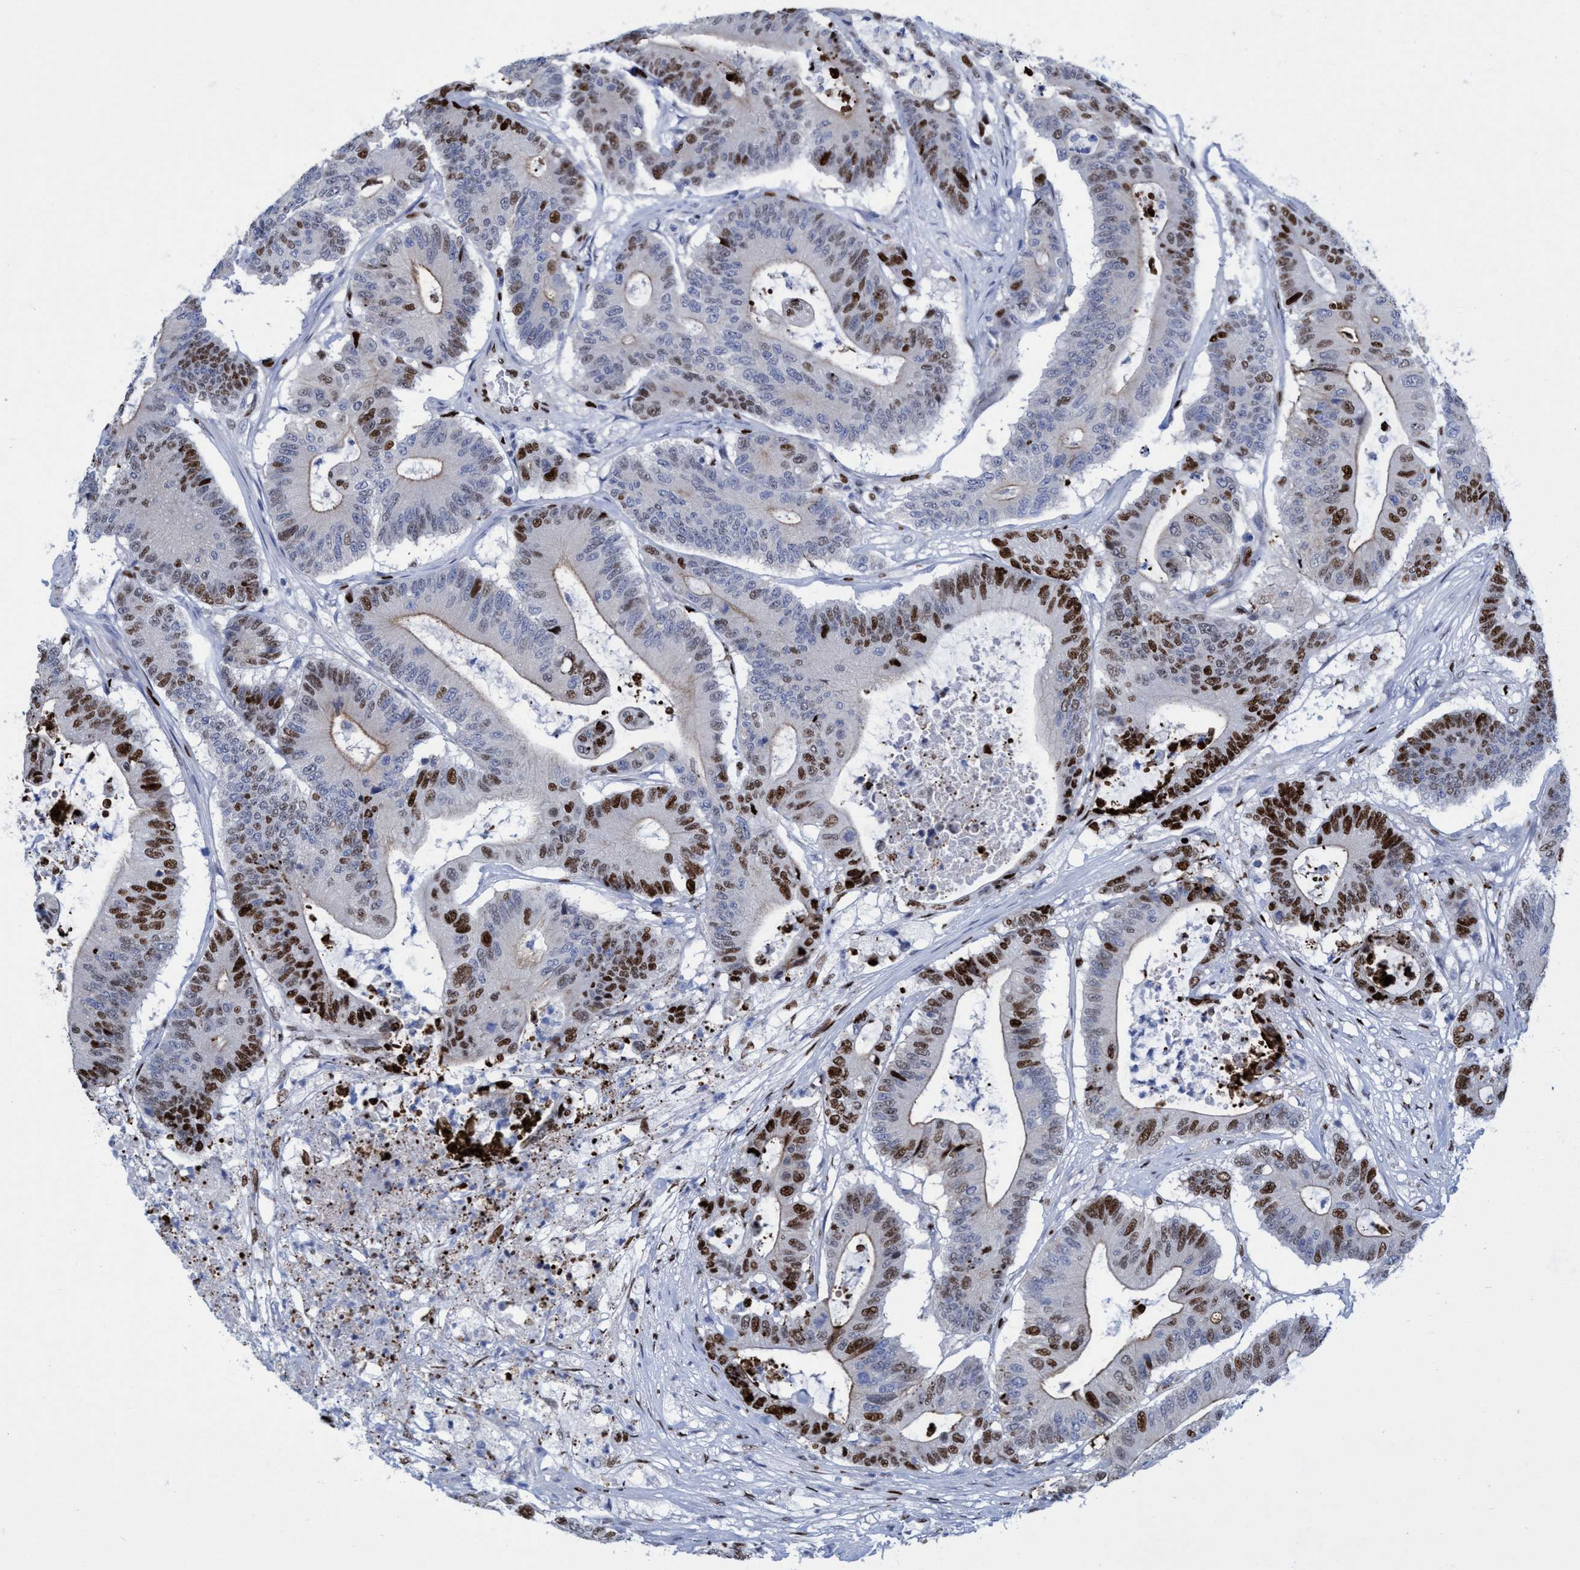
{"staining": {"intensity": "strong", "quantity": "25%-75%", "location": "nuclear"}, "tissue": "colorectal cancer", "cell_type": "Tumor cells", "image_type": "cancer", "snomed": [{"axis": "morphology", "description": "Adenocarcinoma, NOS"}, {"axis": "topography", "description": "Colon"}], "caption": "IHC of adenocarcinoma (colorectal) displays high levels of strong nuclear expression in about 25%-75% of tumor cells.", "gene": "R3HCC1", "patient": {"sex": "female", "age": 84}}